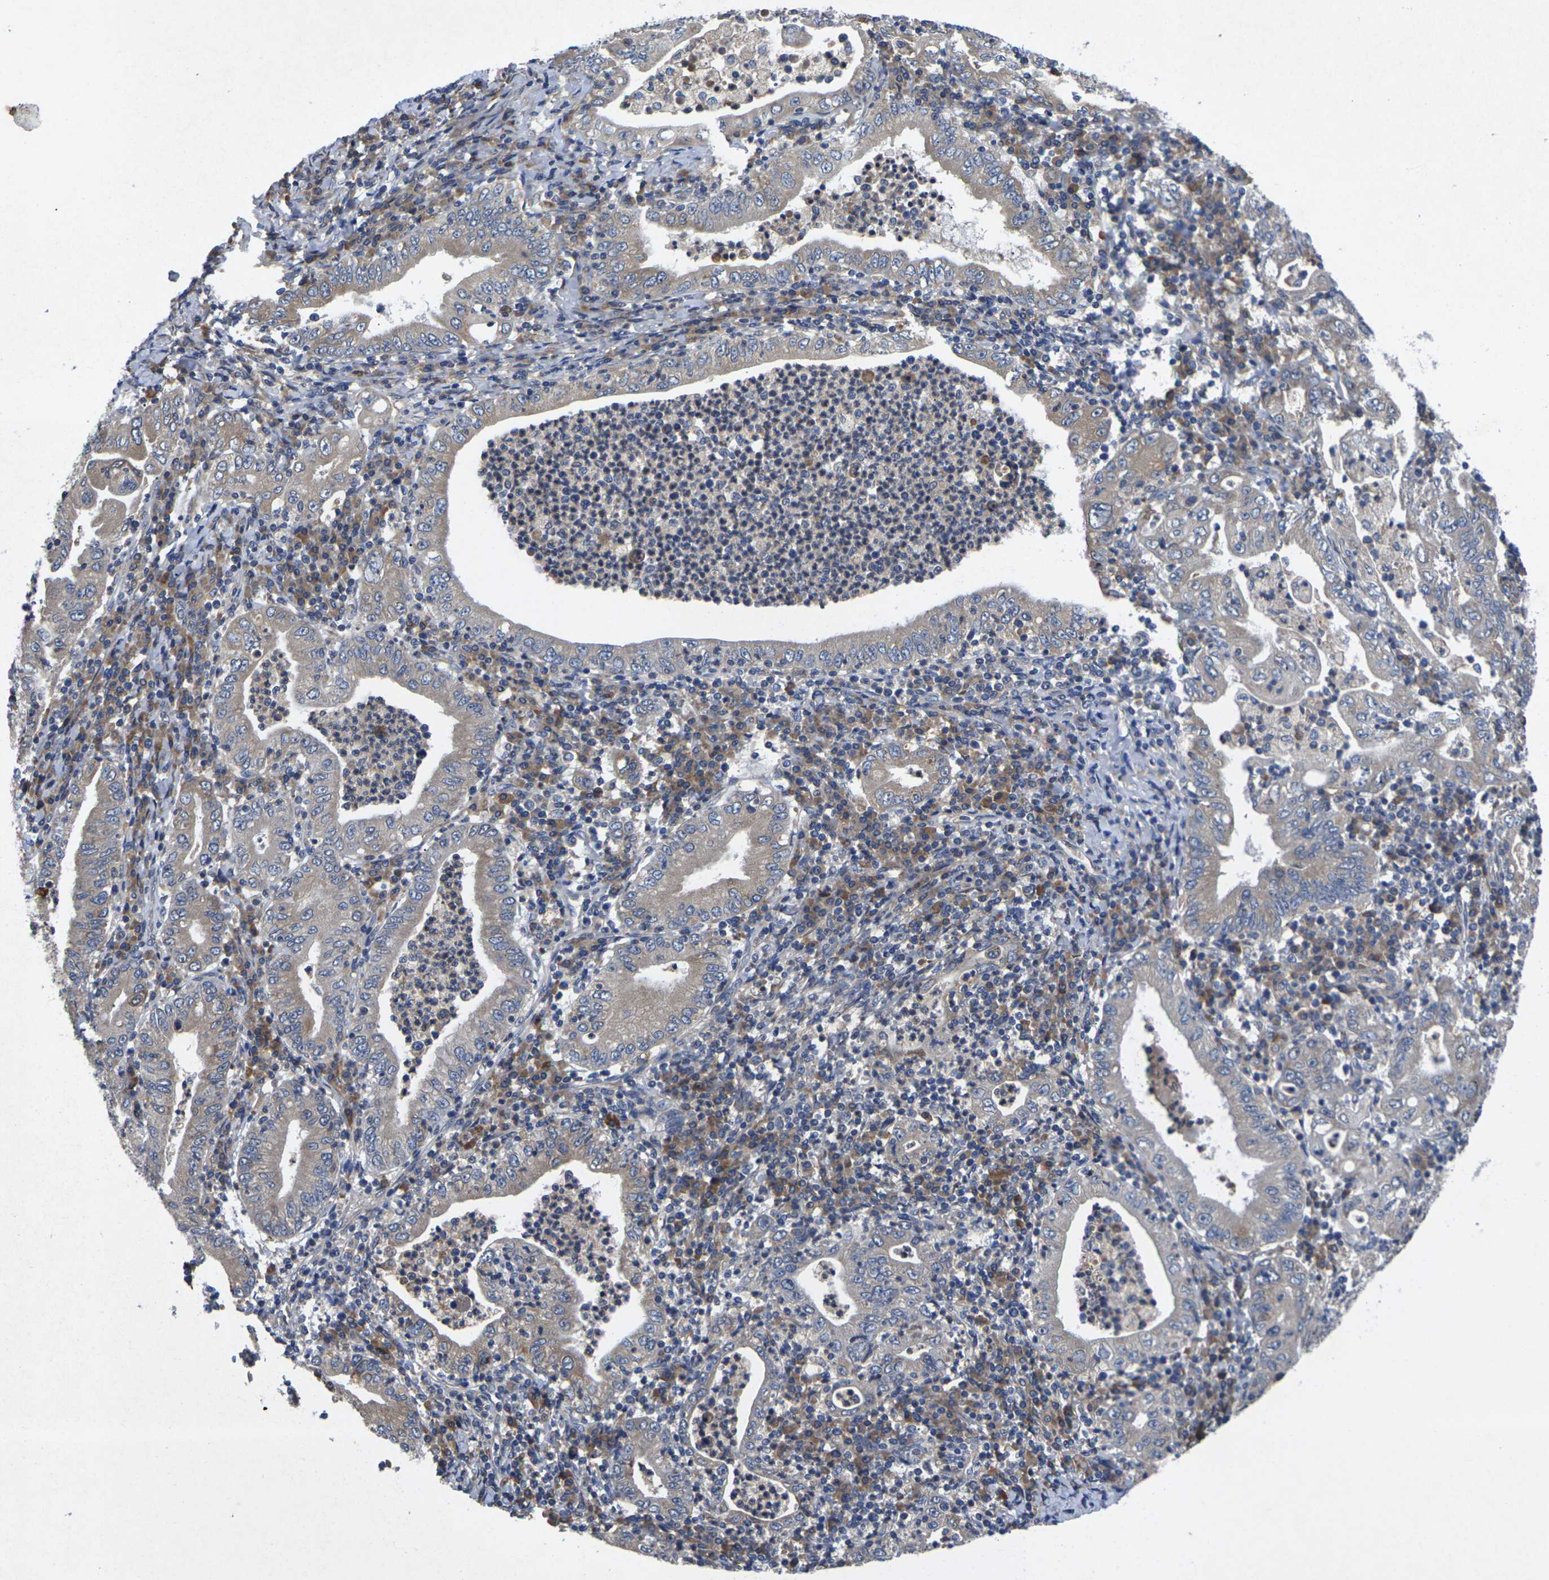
{"staining": {"intensity": "negative", "quantity": "none", "location": "none"}, "tissue": "stomach cancer", "cell_type": "Tumor cells", "image_type": "cancer", "snomed": [{"axis": "morphology", "description": "Normal tissue, NOS"}, {"axis": "morphology", "description": "Adenocarcinoma, NOS"}, {"axis": "topography", "description": "Esophagus"}, {"axis": "topography", "description": "Stomach, upper"}, {"axis": "topography", "description": "Peripheral nerve tissue"}], "caption": "Immunohistochemistry of human stomach cancer reveals no staining in tumor cells. The staining was performed using DAB to visualize the protein expression in brown, while the nuclei were stained in blue with hematoxylin (Magnification: 20x).", "gene": "KIF1B", "patient": {"sex": "male", "age": 62}}